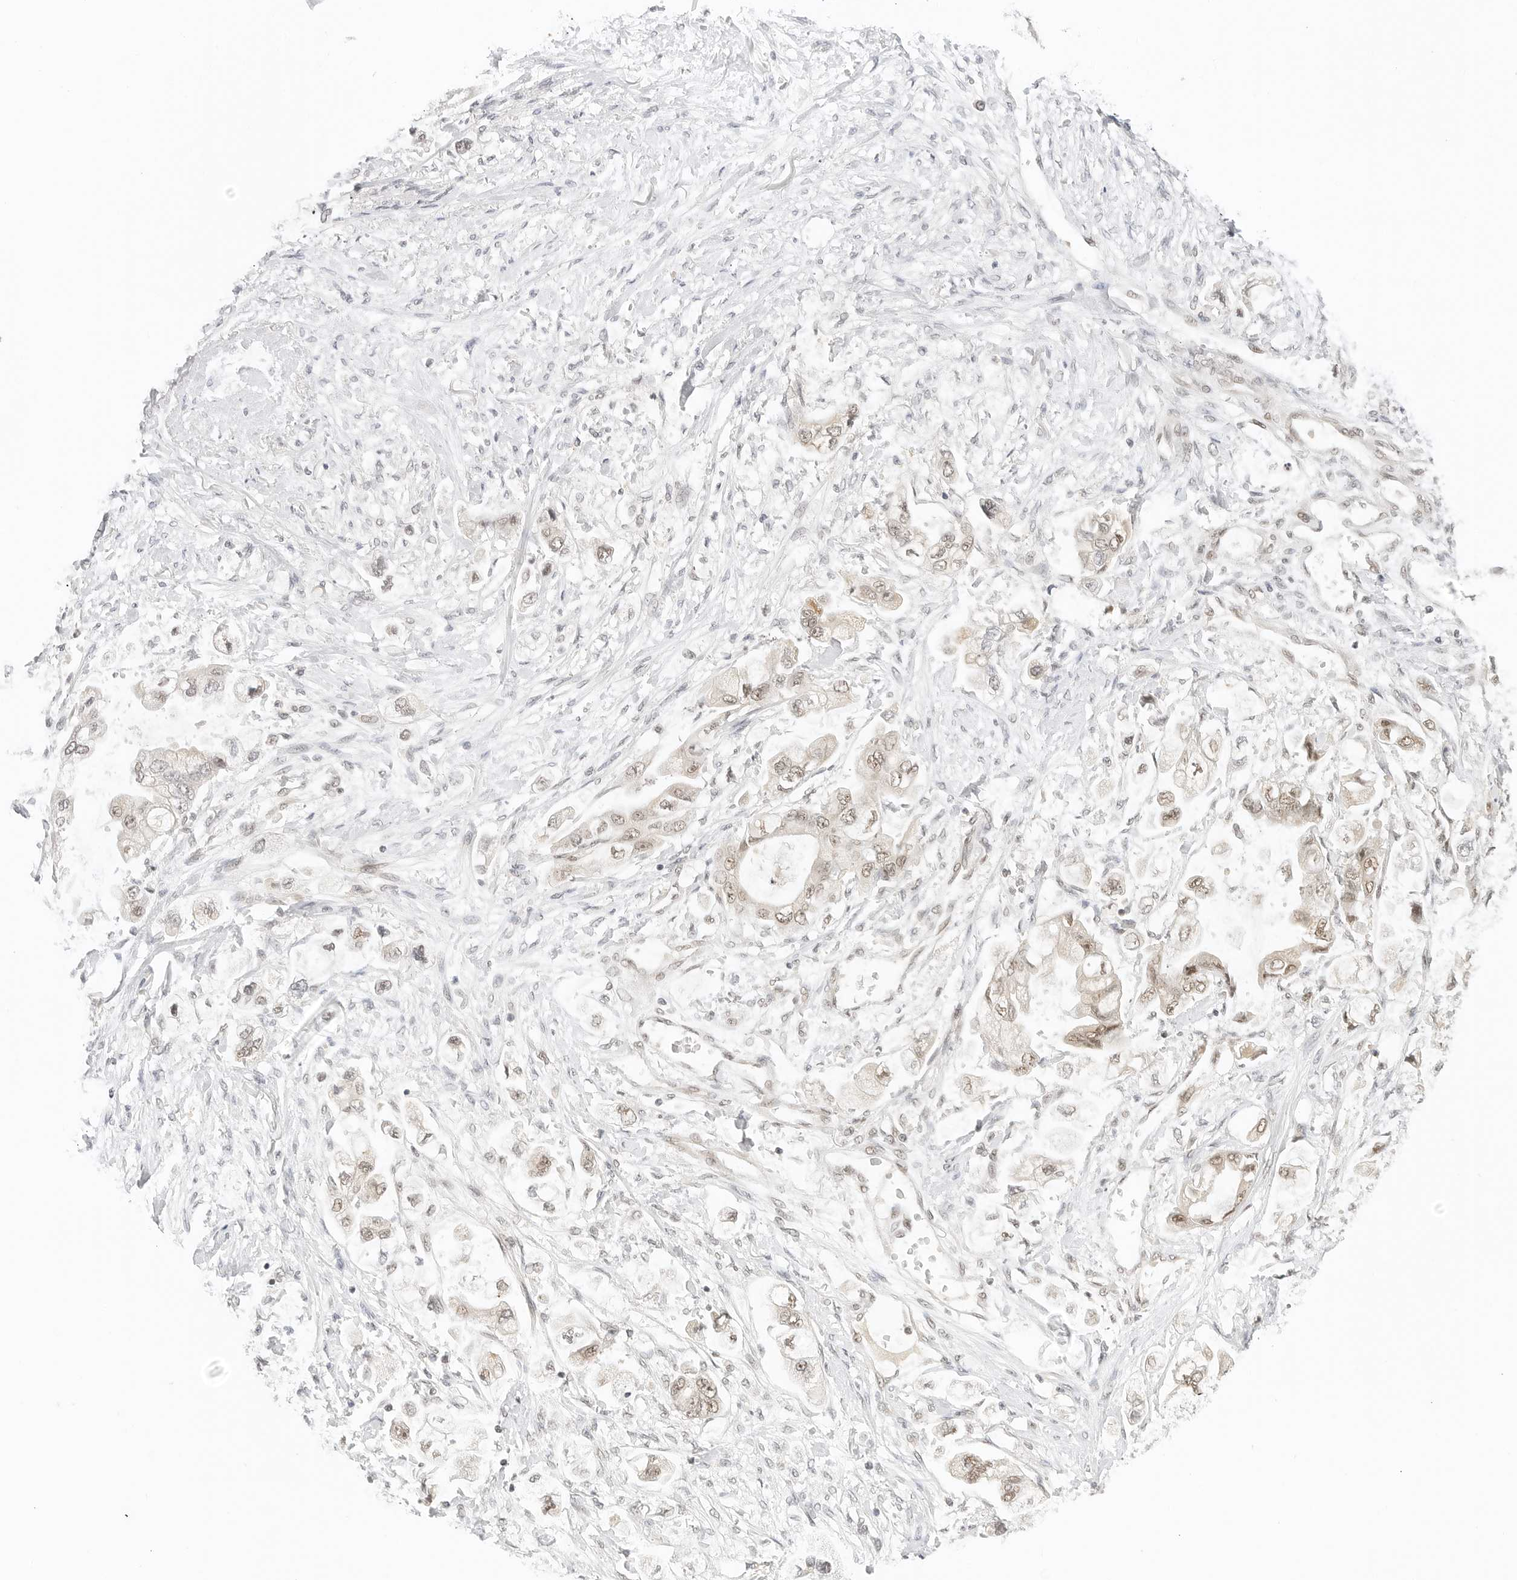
{"staining": {"intensity": "weak", "quantity": ">75%", "location": "nuclear"}, "tissue": "stomach cancer", "cell_type": "Tumor cells", "image_type": "cancer", "snomed": [{"axis": "morphology", "description": "Adenocarcinoma, NOS"}, {"axis": "topography", "description": "Stomach"}], "caption": "An immunohistochemistry image of neoplastic tissue is shown. Protein staining in brown highlights weak nuclear positivity in stomach adenocarcinoma within tumor cells.", "gene": "NEO1", "patient": {"sex": "male", "age": 62}}